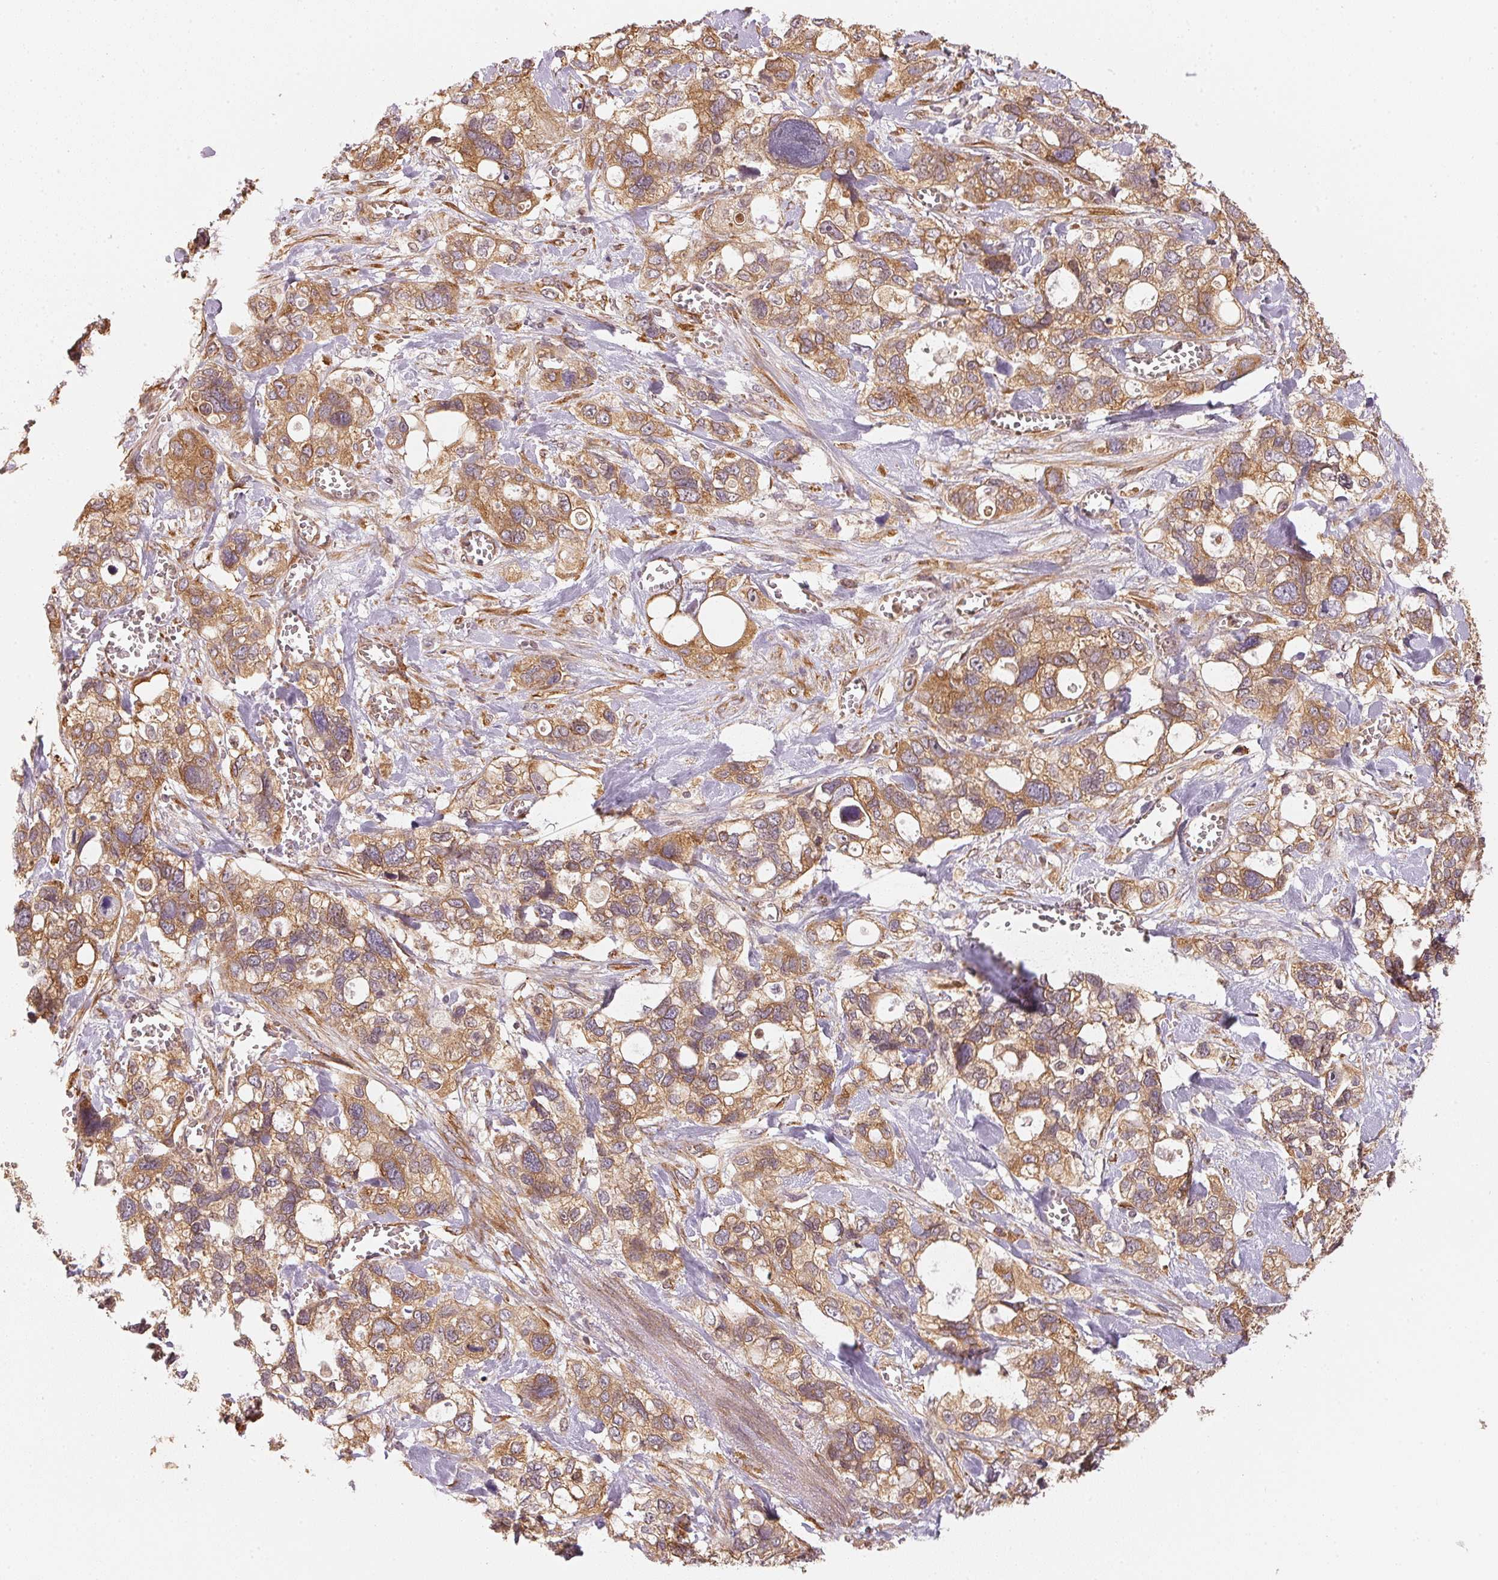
{"staining": {"intensity": "moderate", "quantity": ">75%", "location": "cytoplasmic/membranous"}, "tissue": "stomach cancer", "cell_type": "Tumor cells", "image_type": "cancer", "snomed": [{"axis": "morphology", "description": "Adenocarcinoma, NOS"}, {"axis": "topography", "description": "Stomach, upper"}], "caption": "Protein expression analysis of human adenocarcinoma (stomach) reveals moderate cytoplasmic/membranous expression in approximately >75% of tumor cells.", "gene": "STRN4", "patient": {"sex": "female", "age": 81}}